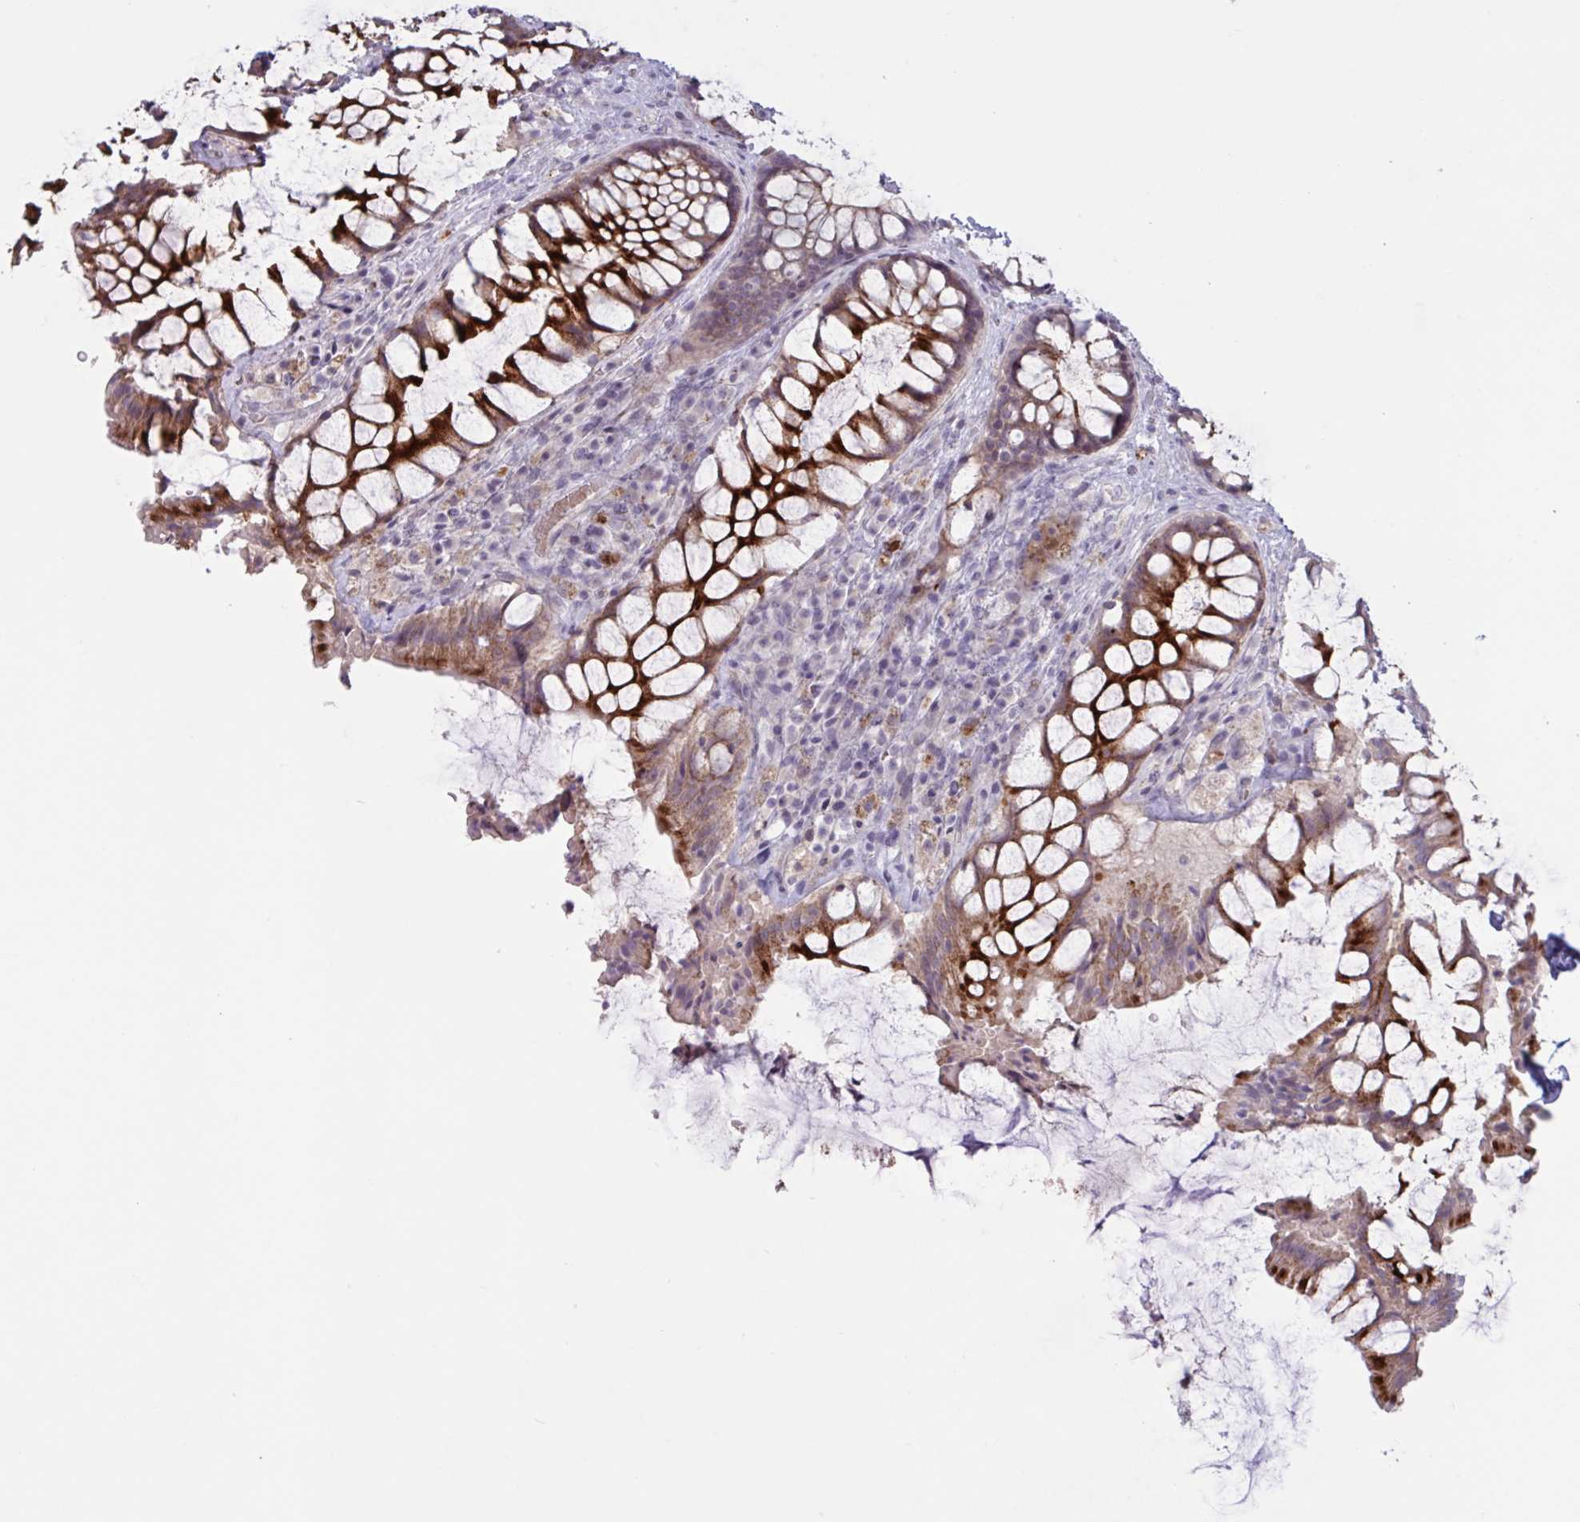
{"staining": {"intensity": "strong", "quantity": ">75%", "location": "cytoplasmic/membranous"}, "tissue": "rectum", "cell_type": "Glandular cells", "image_type": "normal", "snomed": [{"axis": "morphology", "description": "Normal tissue, NOS"}, {"axis": "topography", "description": "Rectum"}], "caption": "A high amount of strong cytoplasmic/membranous positivity is present in approximately >75% of glandular cells in benign rectum.", "gene": "ENSG00000281613", "patient": {"sex": "female", "age": 58}}